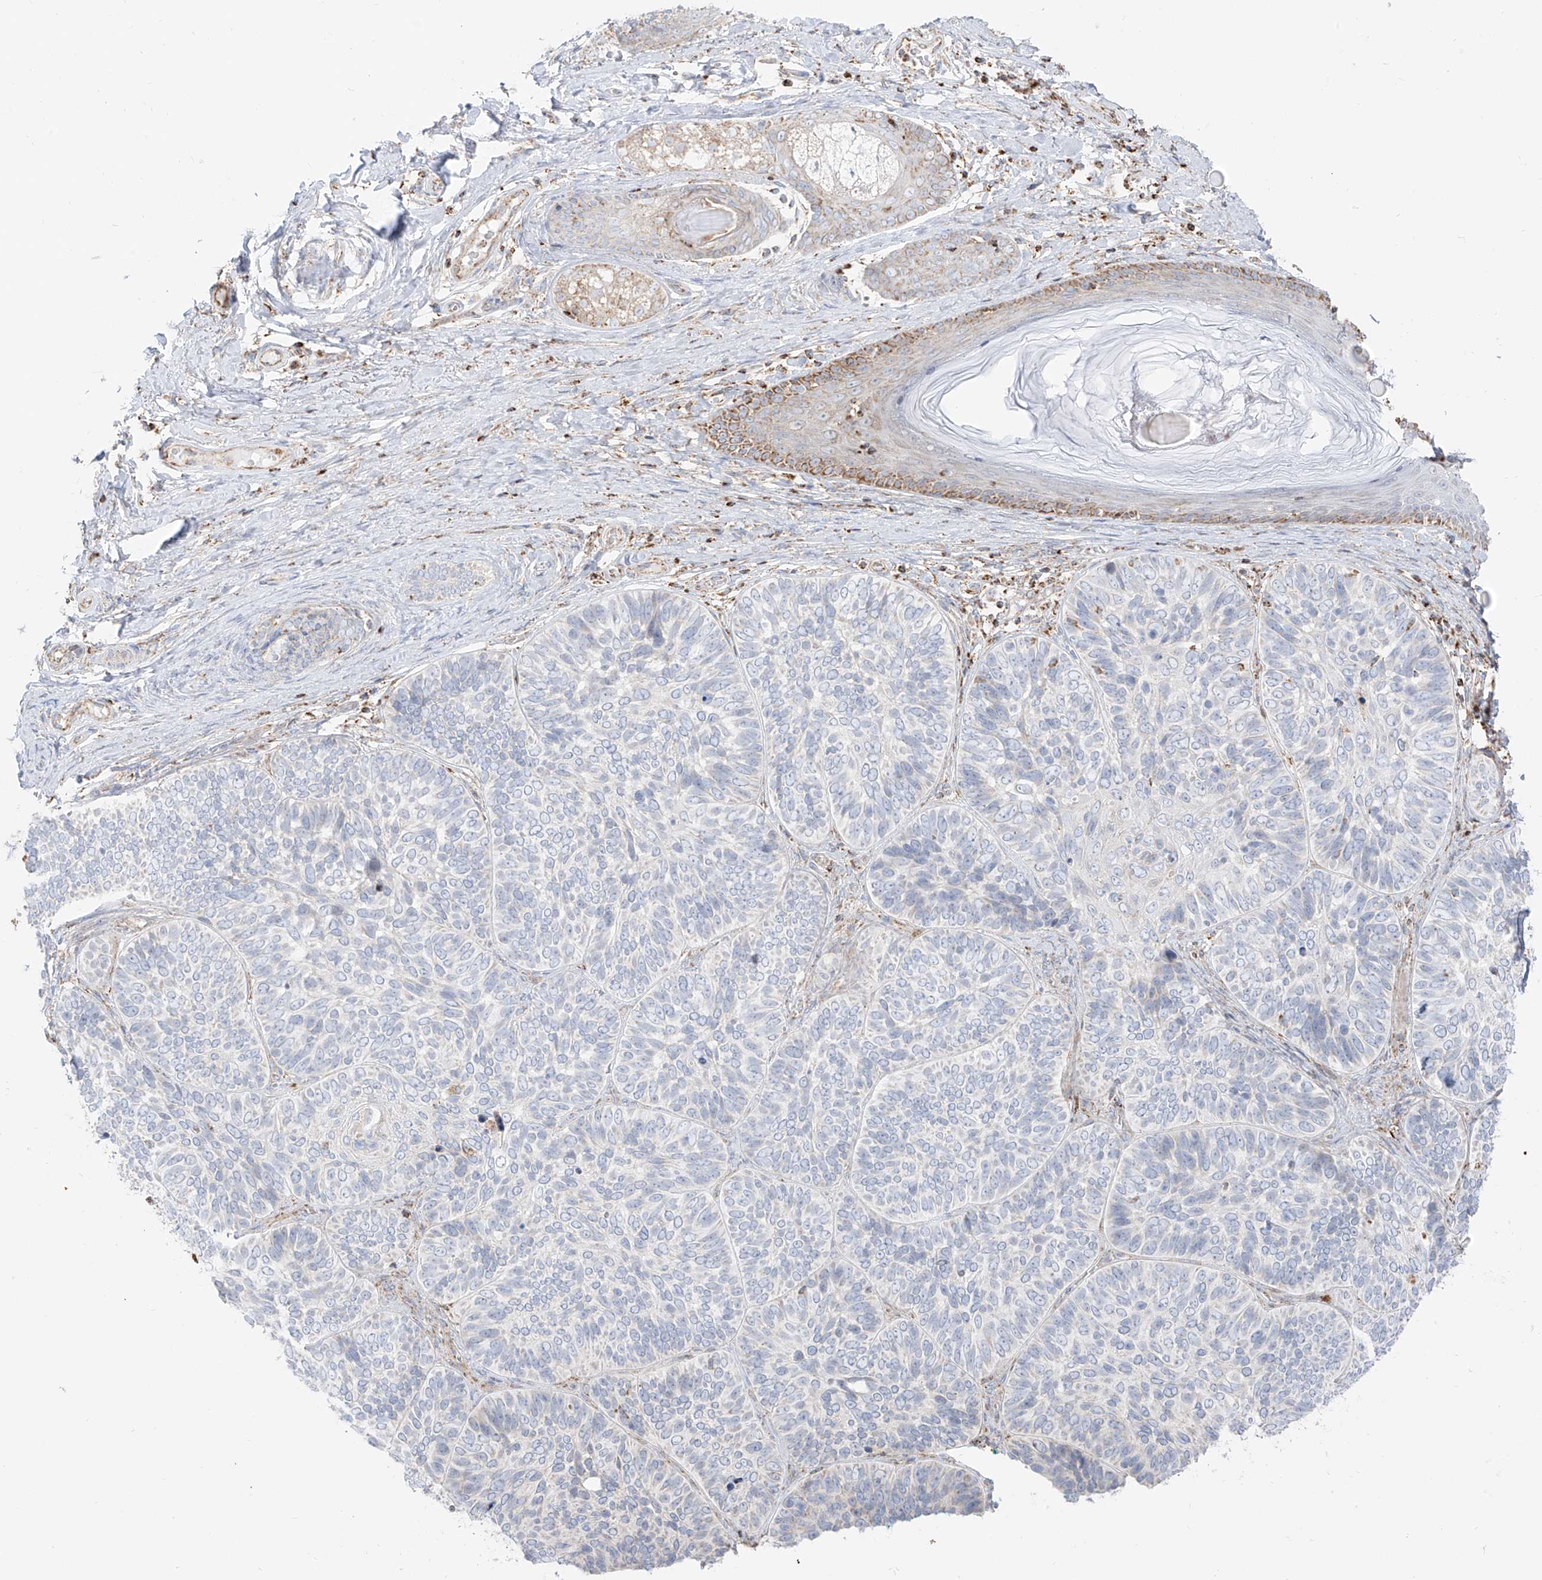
{"staining": {"intensity": "negative", "quantity": "none", "location": "none"}, "tissue": "skin cancer", "cell_type": "Tumor cells", "image_type": "cancer", "snomed": [{"axis": "morphology", "description": "Basal cell carcinoma"}, {"axis": "topography", "description": "Skin"}], "caption": "Tumor cells show no significant positivity in skin cancer (basal cell carcinoma).", "gene": "ETHE1", "patient": {"sex": "male", "age": 62}}